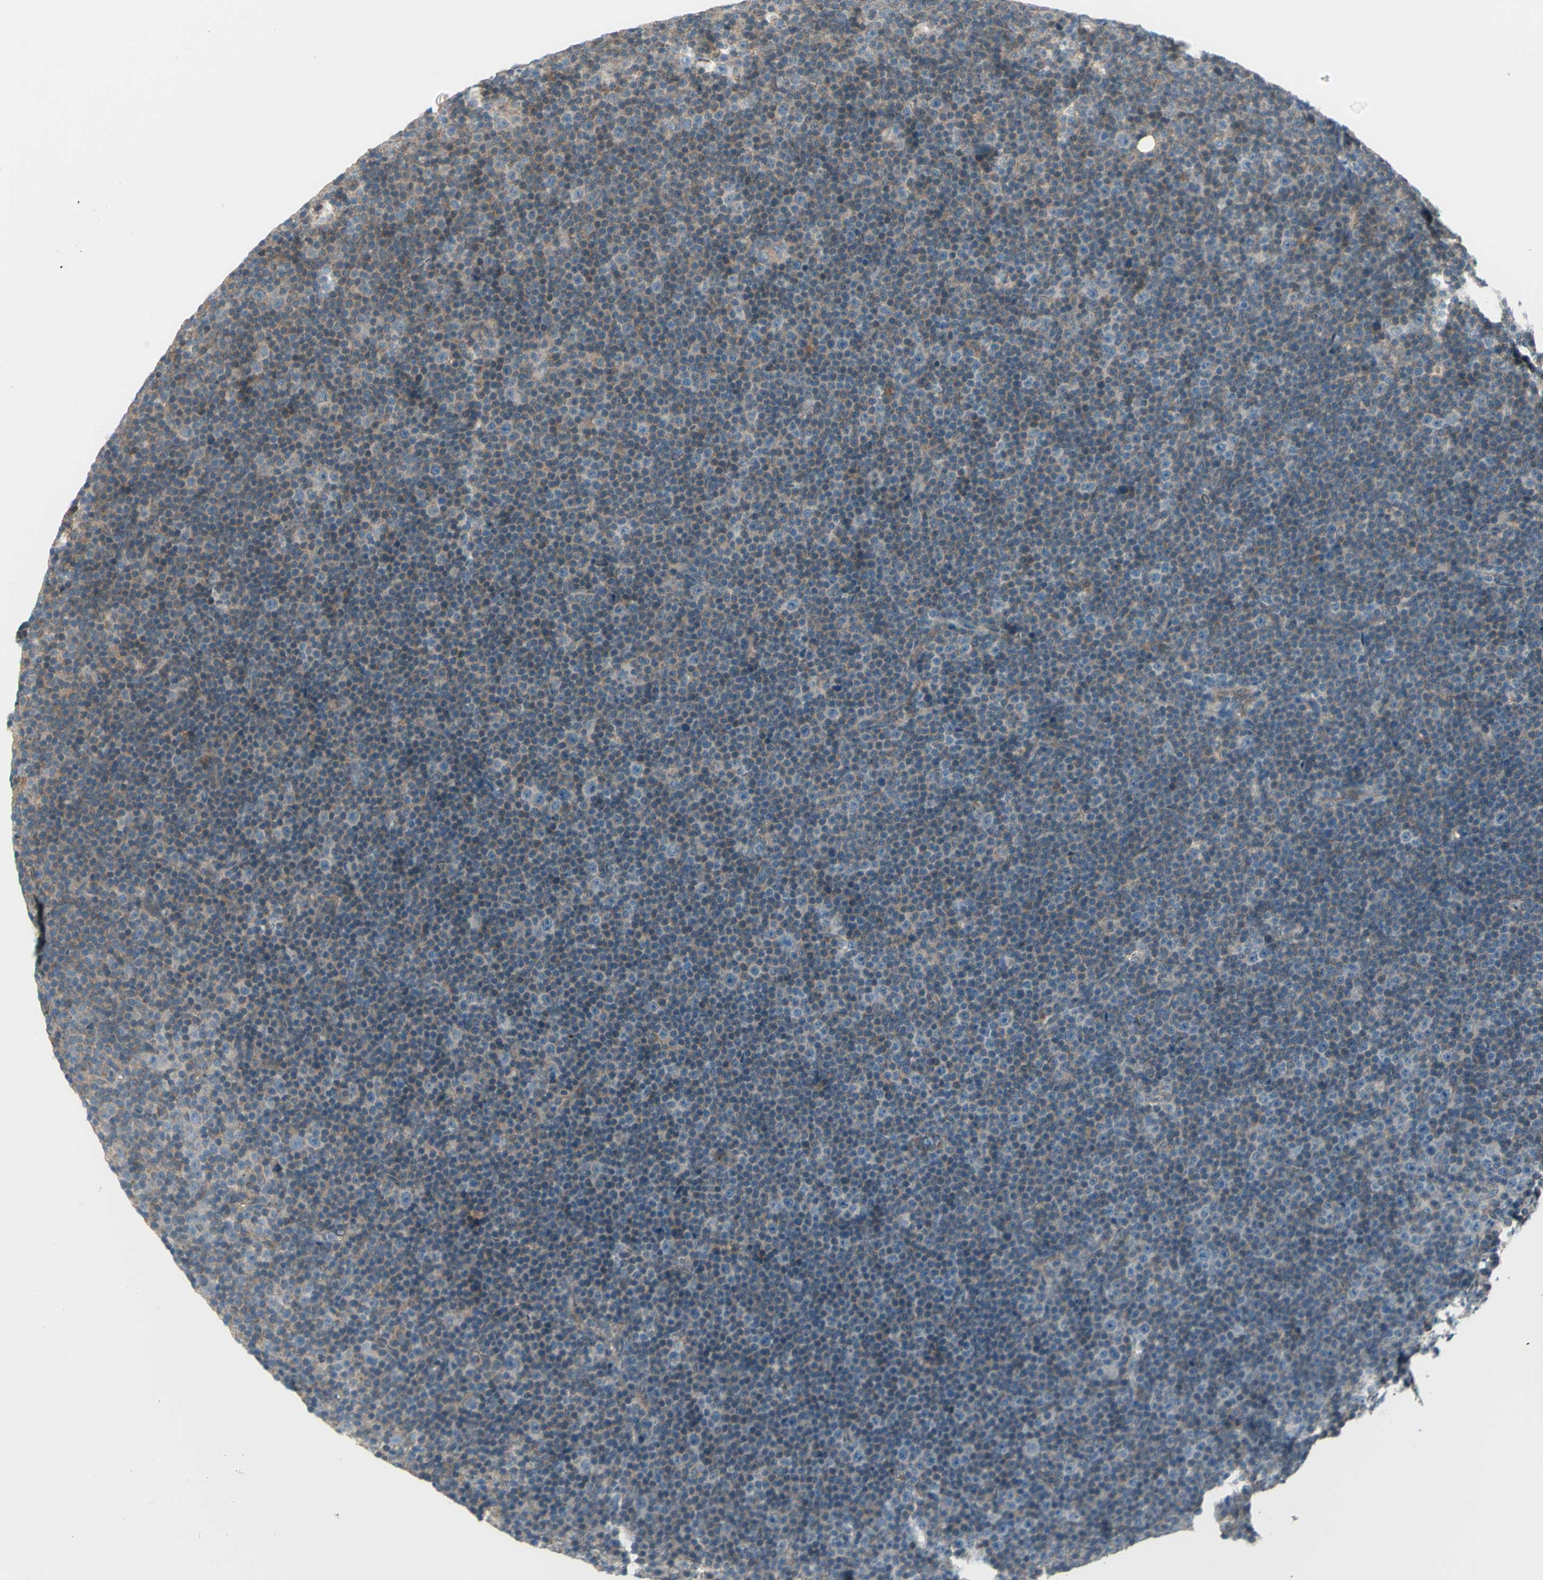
{"staining": {"intensity": "negative", "quantity": "none", "location": "none"}, "tissue": "lymphoma", "cell_type": "Tumor cells", "image_type": "cancer", "snomed": [{"axis": "morphology", "description": "Malignant lymphoma, non-Hodgkin's type, Low grade"}, {"axis": "topography", "description": "Lymph node"}], "caption": "Immunohistochemical staining of lymphoma exhibits no significant positivity in tumor cells. Nuclei are stained in blue.", "gene": "NAXD", "patient": {"sex": "female", "age": 67}}